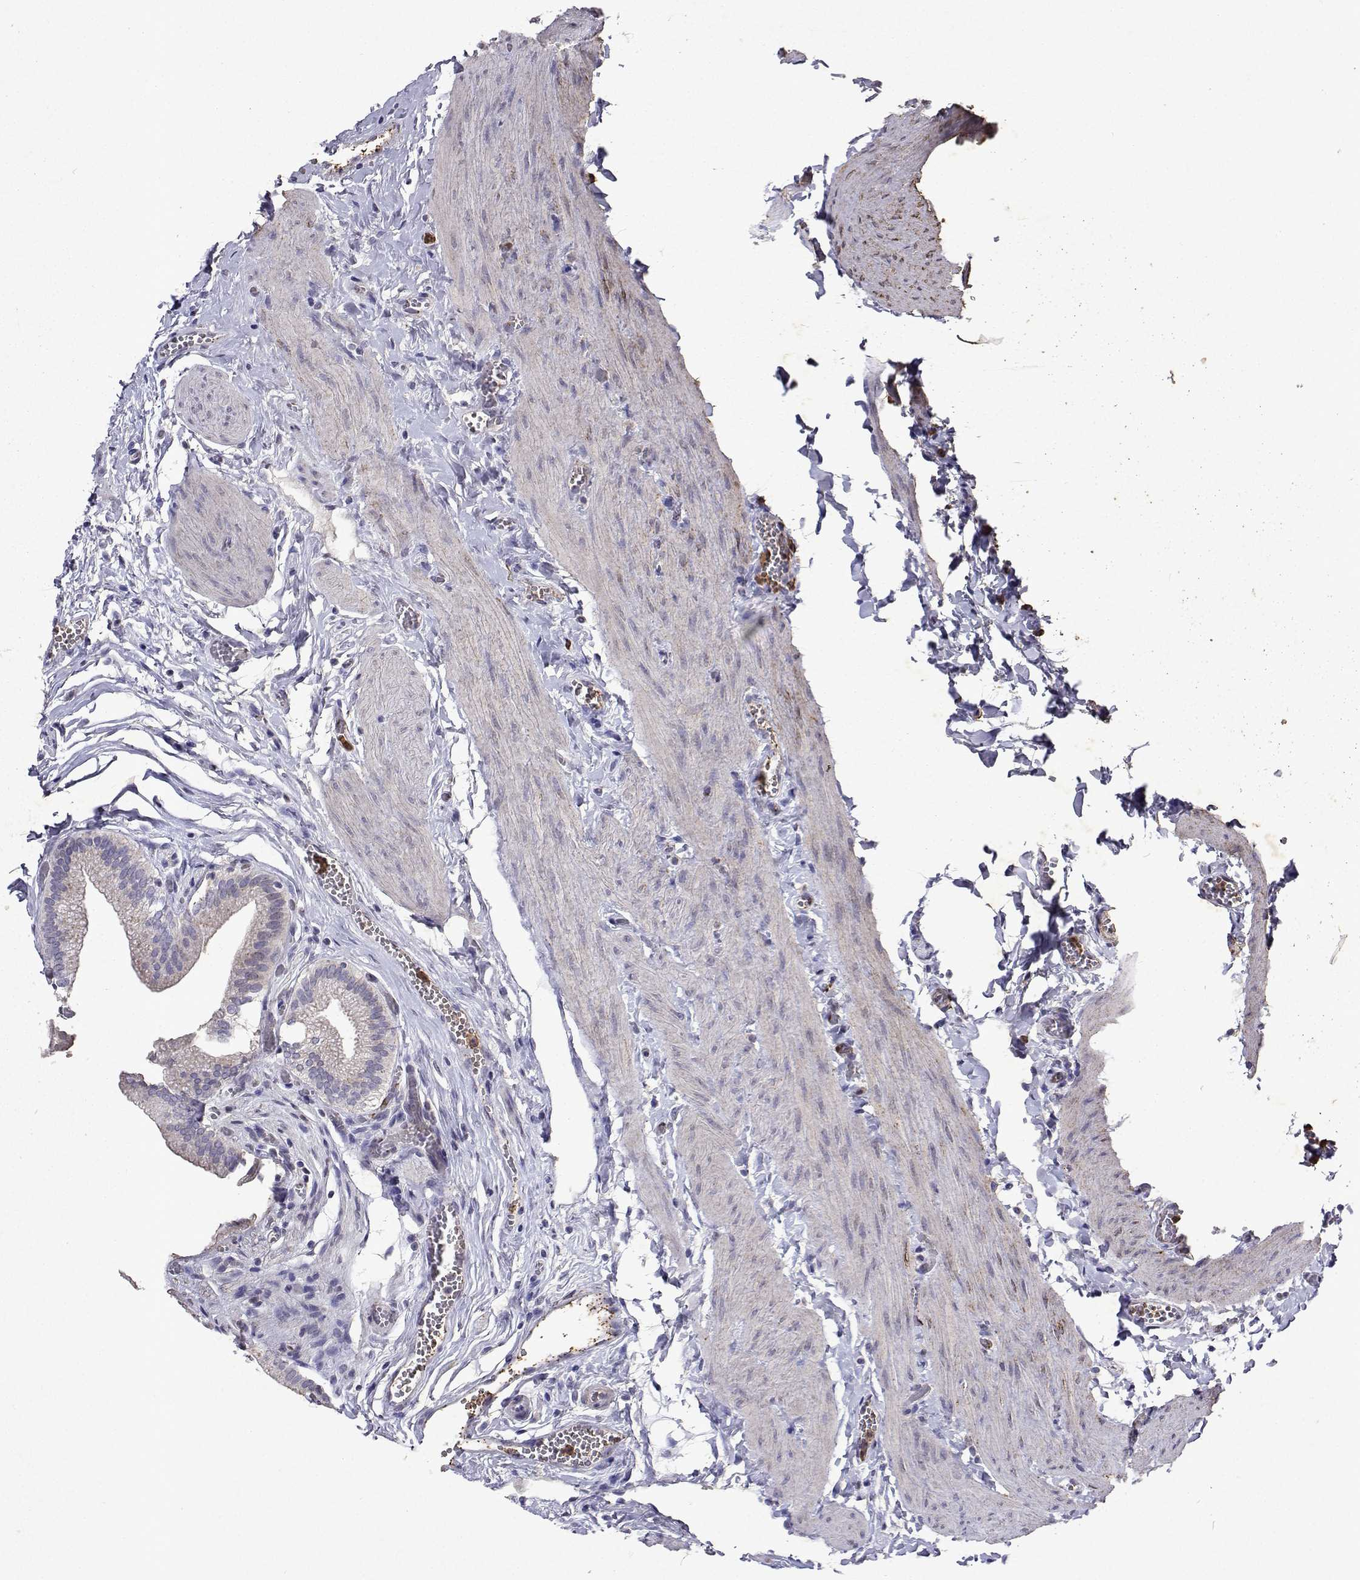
{"staining": {"intensity": "strong", "quantity": "25%-75%", "location": "cytoplasmic/membranous"}, "tissue": "gallbladder", "cell_type": "Glandular cells", "image_type": "normal", "snomed": [{"axis": "morphology", "description": "Normal tissue, NOS"}, {"axis": "topography", "description": "Gallbladder"}, {"axis": "topography", "description": "Peripheral nerve tissue"}], "caption": "Immunohistochemical staining of benign human gallbladder shows strong cytoplasmic/membranous protein positivity in approximately 25%-75% of glandular cells.", "gene": "DUSP28", "patient": {"sex": "male", "age": 17}}